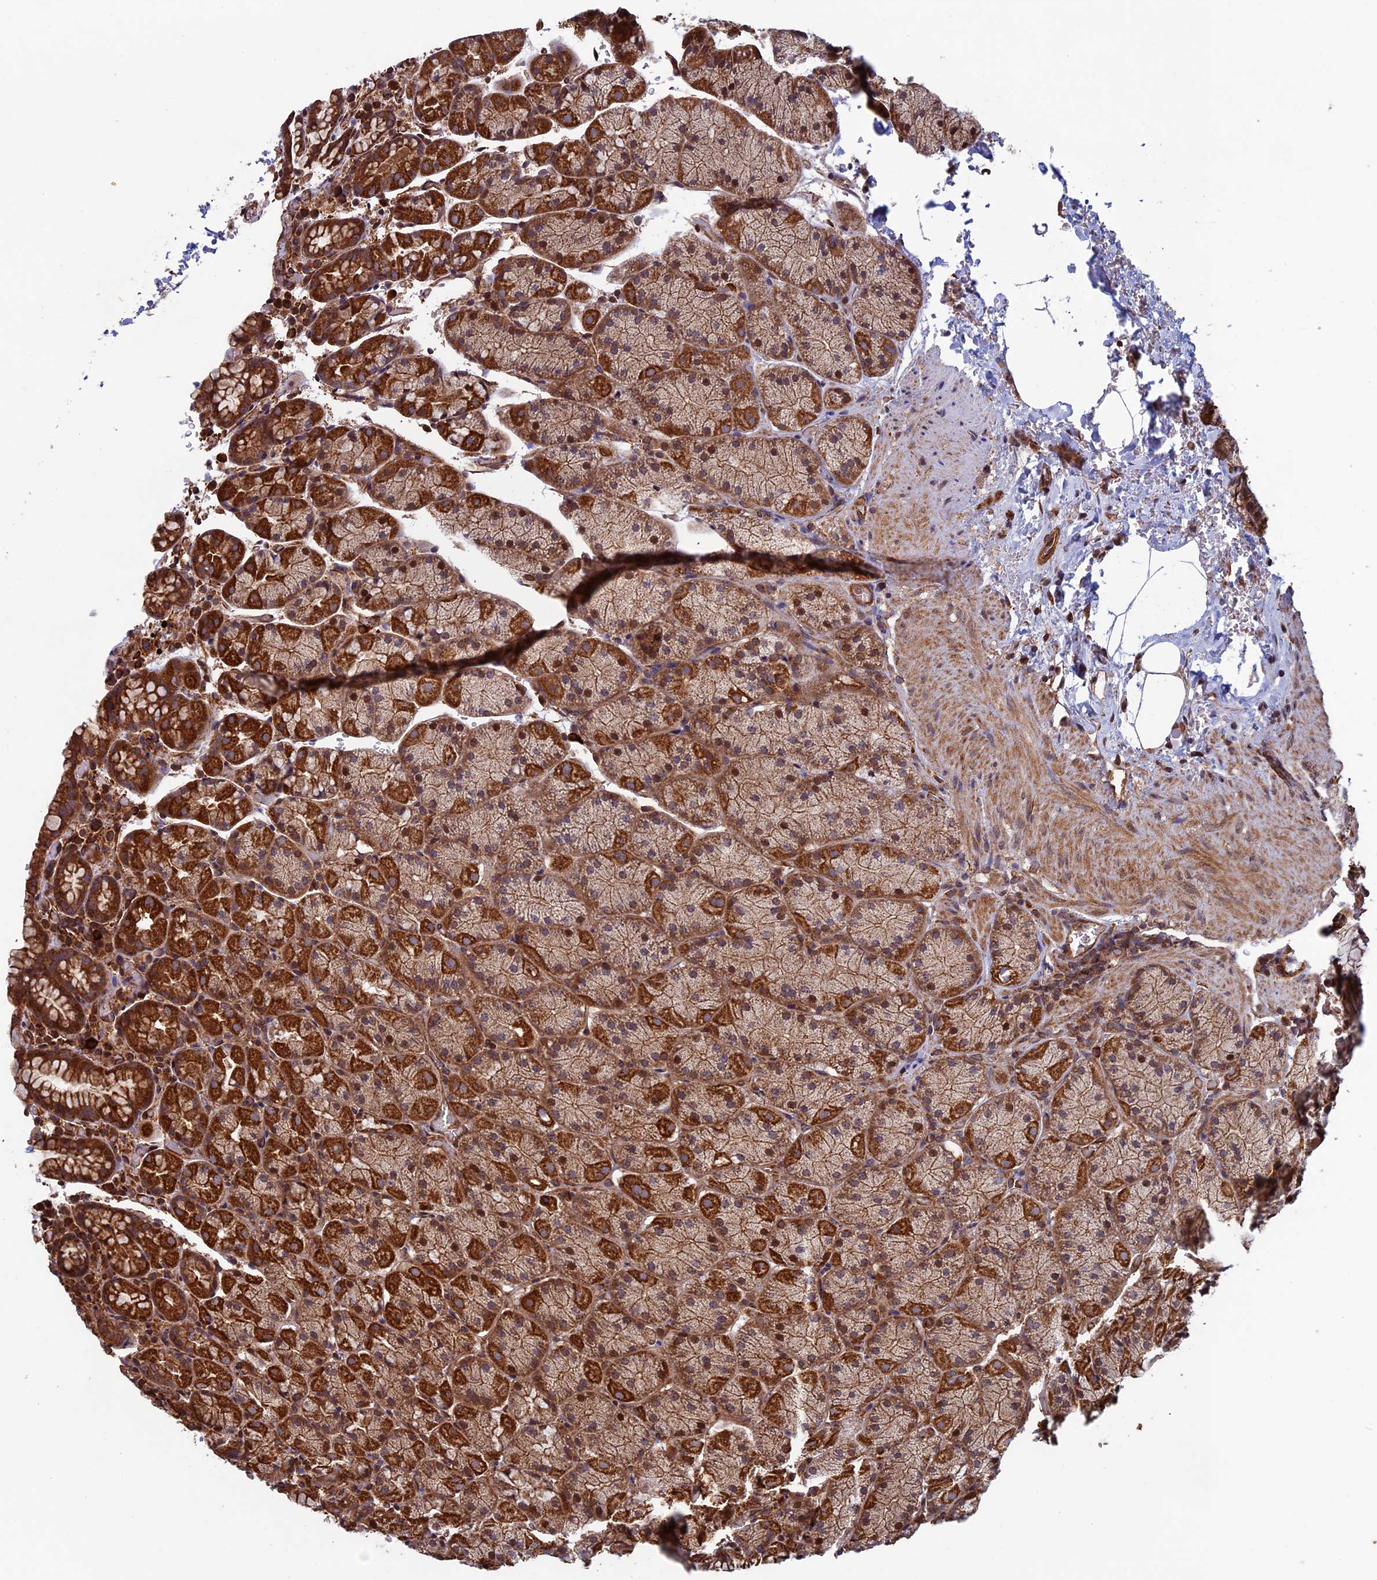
{"staining": {"intensity": "strong", "quantity": "25%-75%", "location": "cytoplasmic/membranous"}, "tissue": "stomach", "cell_type": "Glandular cells", "image_type": "normal", "snomed": [{"axis": "morphology", "description": "Normal tissue, NOS"}, {"axis": "topography", "description": "Stomach, upper"}, {"axis": "topography", "description": "Stomach, lower"}], "caption": "IHC histopathology image of normal stomach: human stomach stained using immunohistochemistry reveals high levels of strong protein expression localized specifically in the cytoplasmic/membranous of glandular cells, appearing as a cytoplasmic/membranous brown color.", "gene": "CCDC8", "patient": {"sex": "male", "age": 80}}